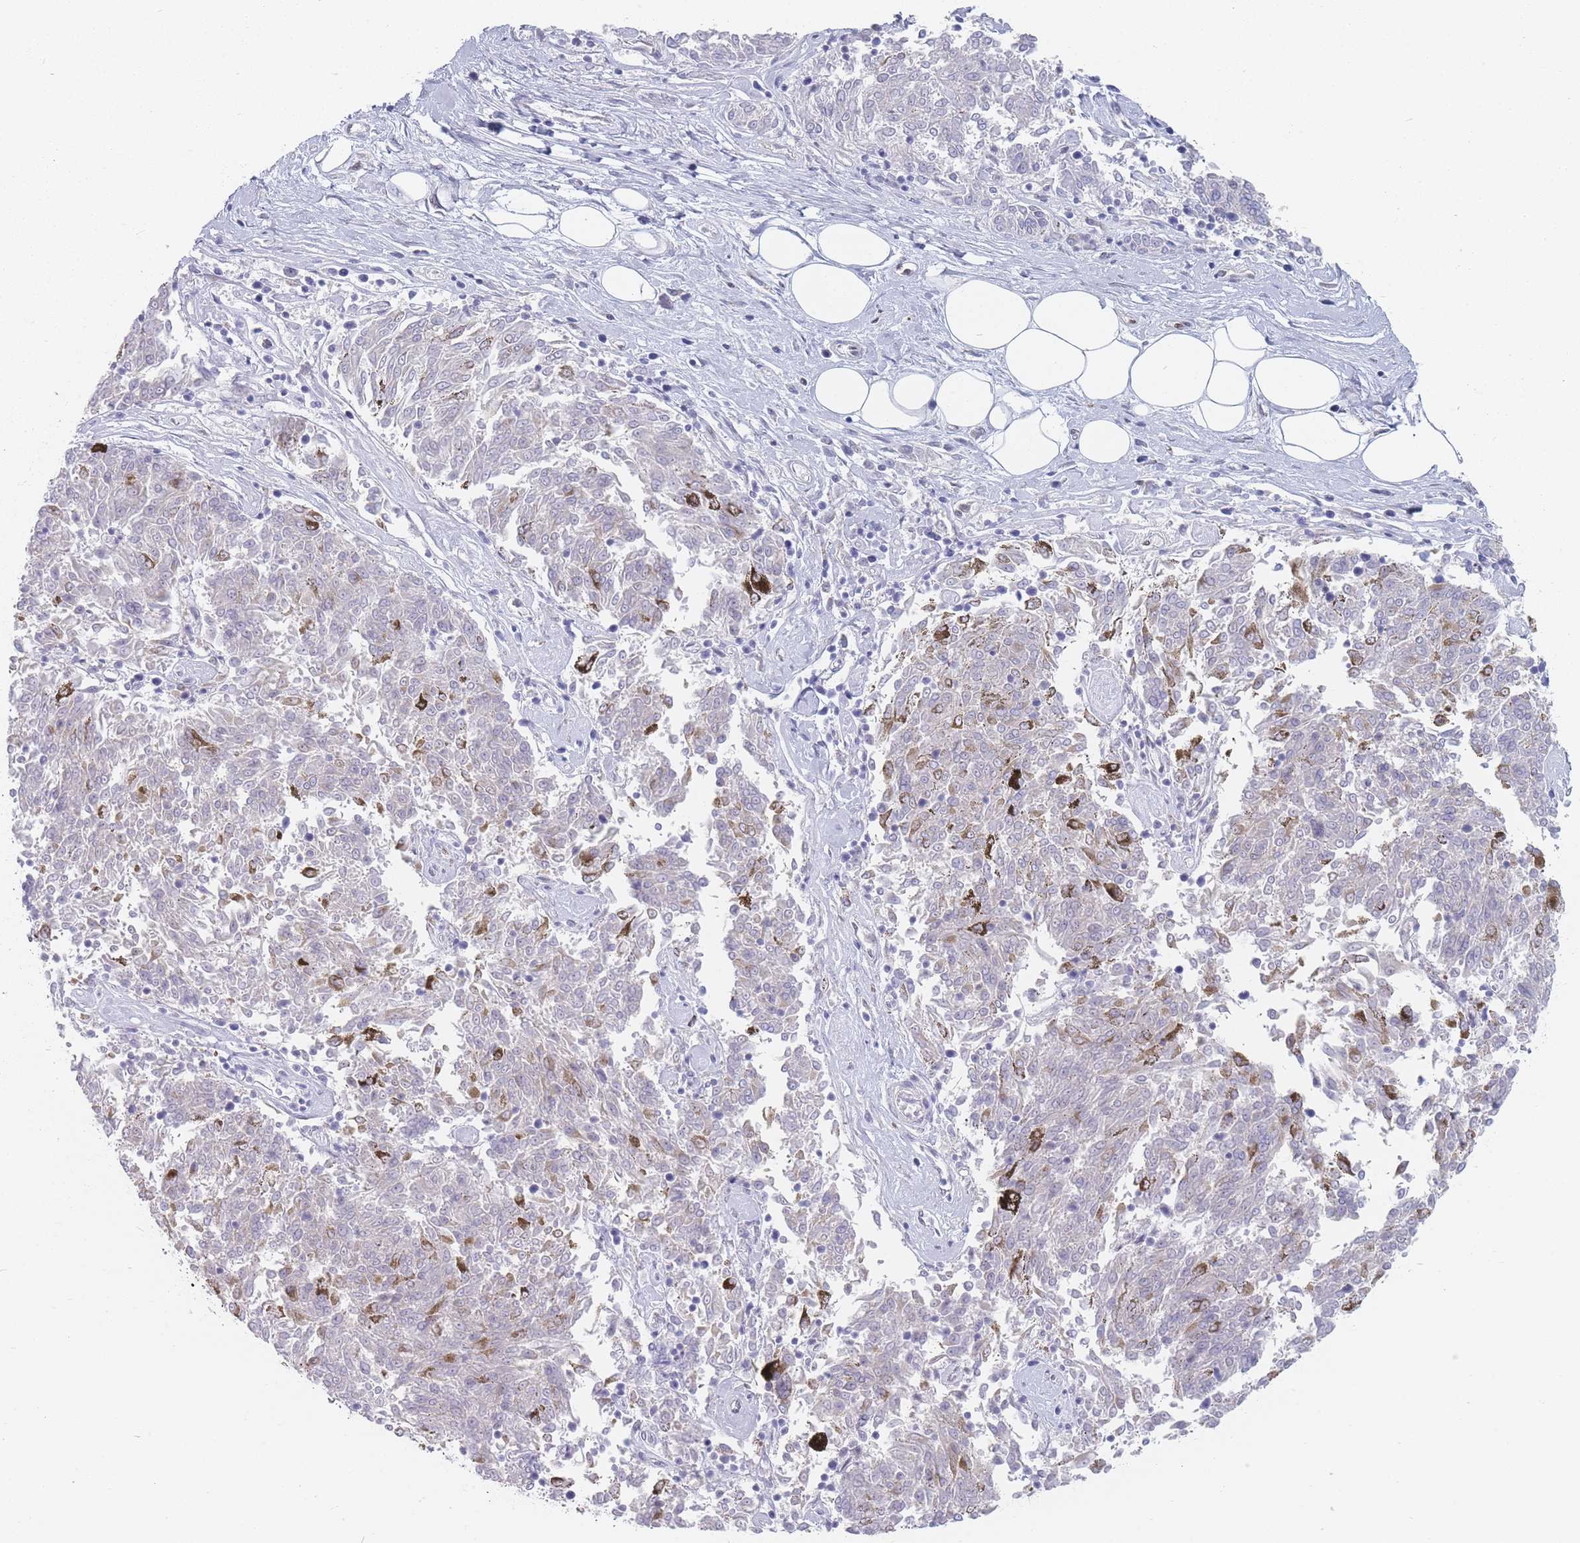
{"staining": {"intensity": "negative", "quantity": "none", "location": "none"}, "tissue": "melanoma", "cell_type": "Tumor cells", "image_type": "cancer", "snomed": [{"axis": "morphology", "description": "Malignant melanoma, NOS"}, {"axis": "topography", "description": "Skin"}], "caption": "Tumor cells are negative for brown protein staining in malignant melanoma.", "gene": "SAFB2", "patient": {"sex": "female", "age": 72}}